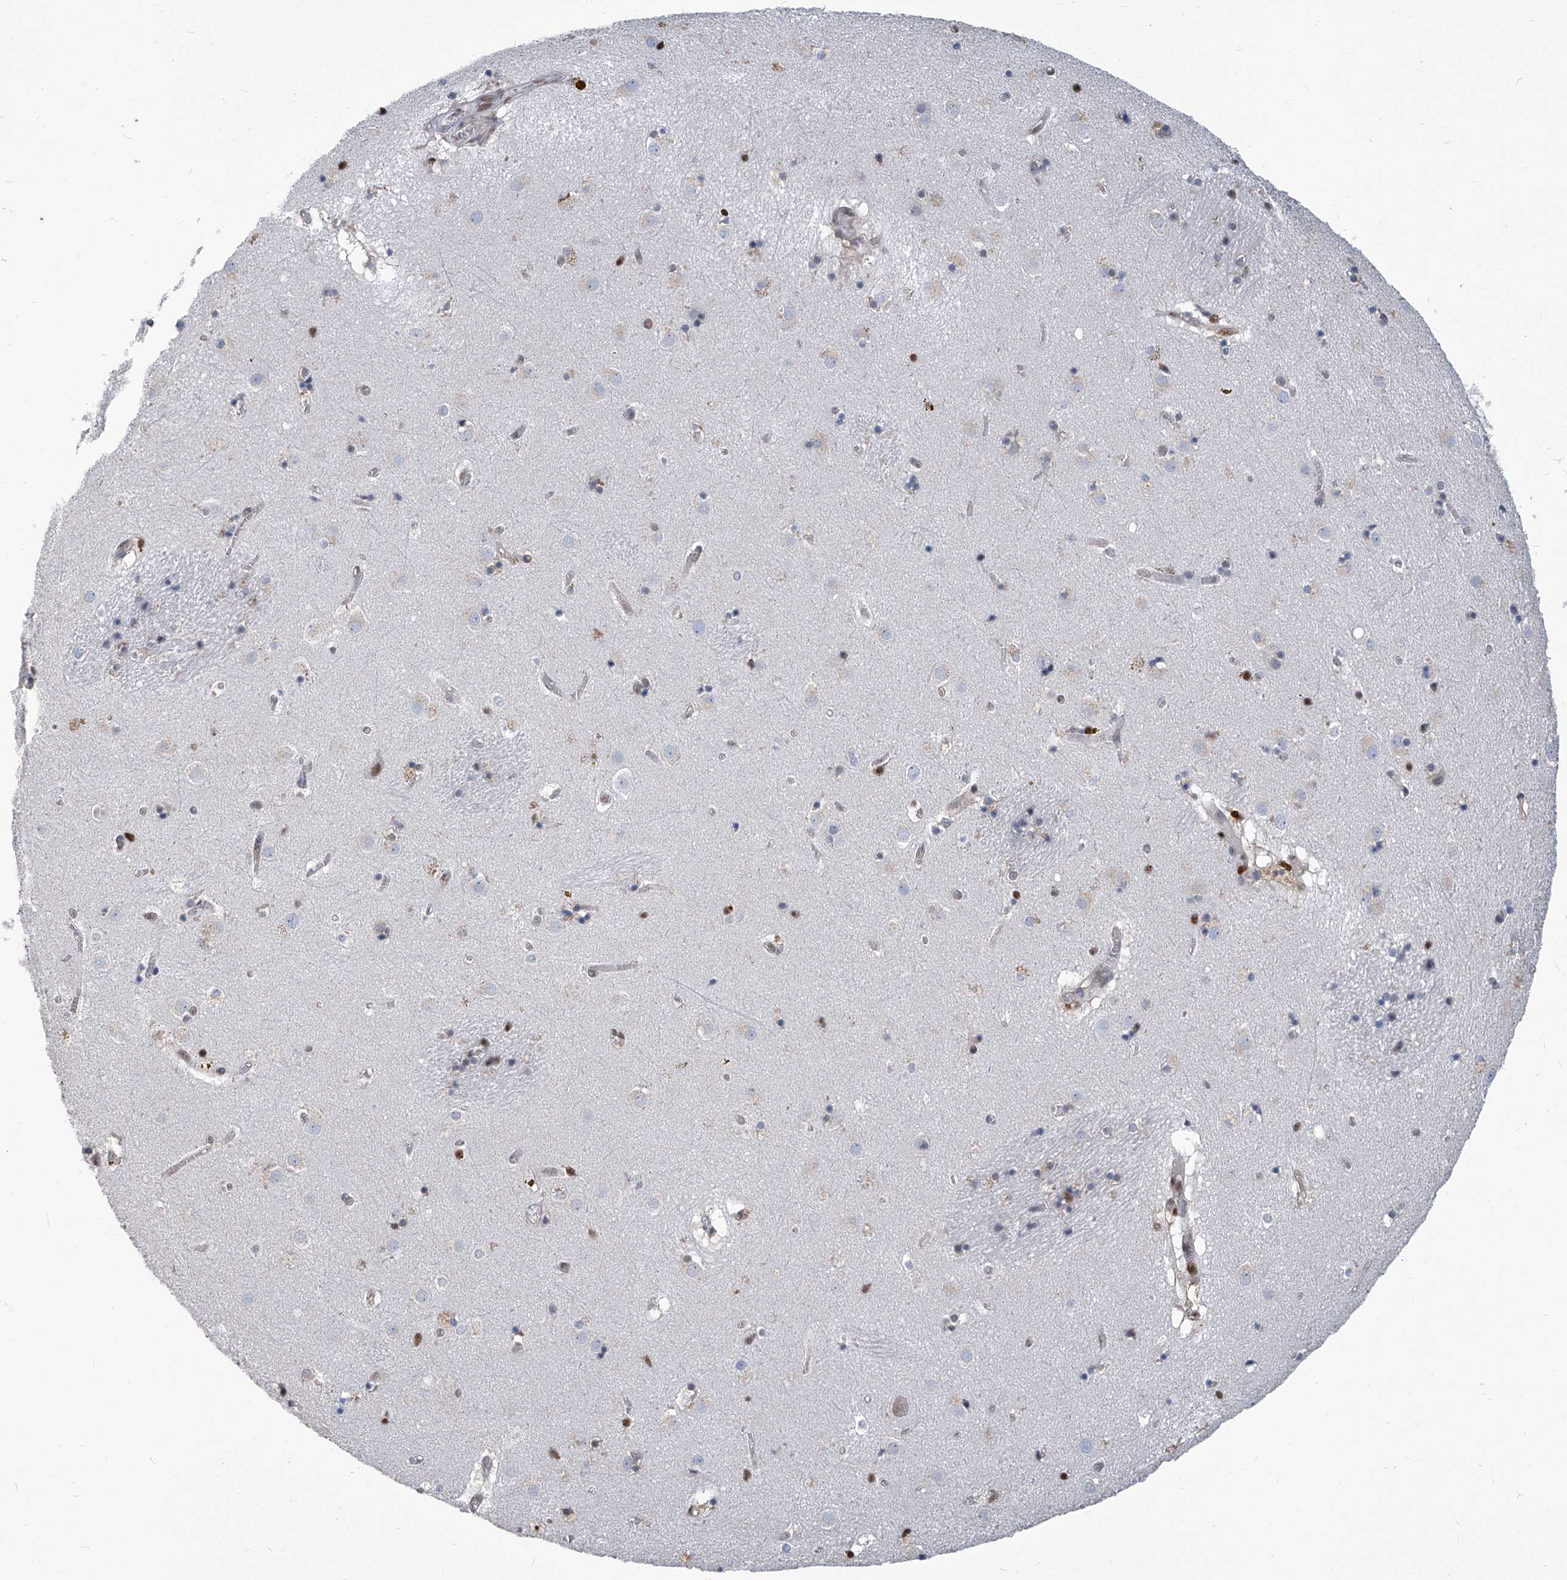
{"staining": {"intensity": "moderate", "quantity": "<25%", "location": "nuclear"}, "tissue": "caudate", "cell_type": "Glial cells", "image_type": "normal", "snomed": [{"axis": "morphology", "description": "Normal tissue, NOS"}, {"axis": "topography", "description": "Lateral ventricle wall"}], "caption": "Moderate nuclear expression is present in approximately <25% of glial cells in unremarkable caudate.", "gene": "PCNA", "patient": {"sex": "male", "age": 70}}